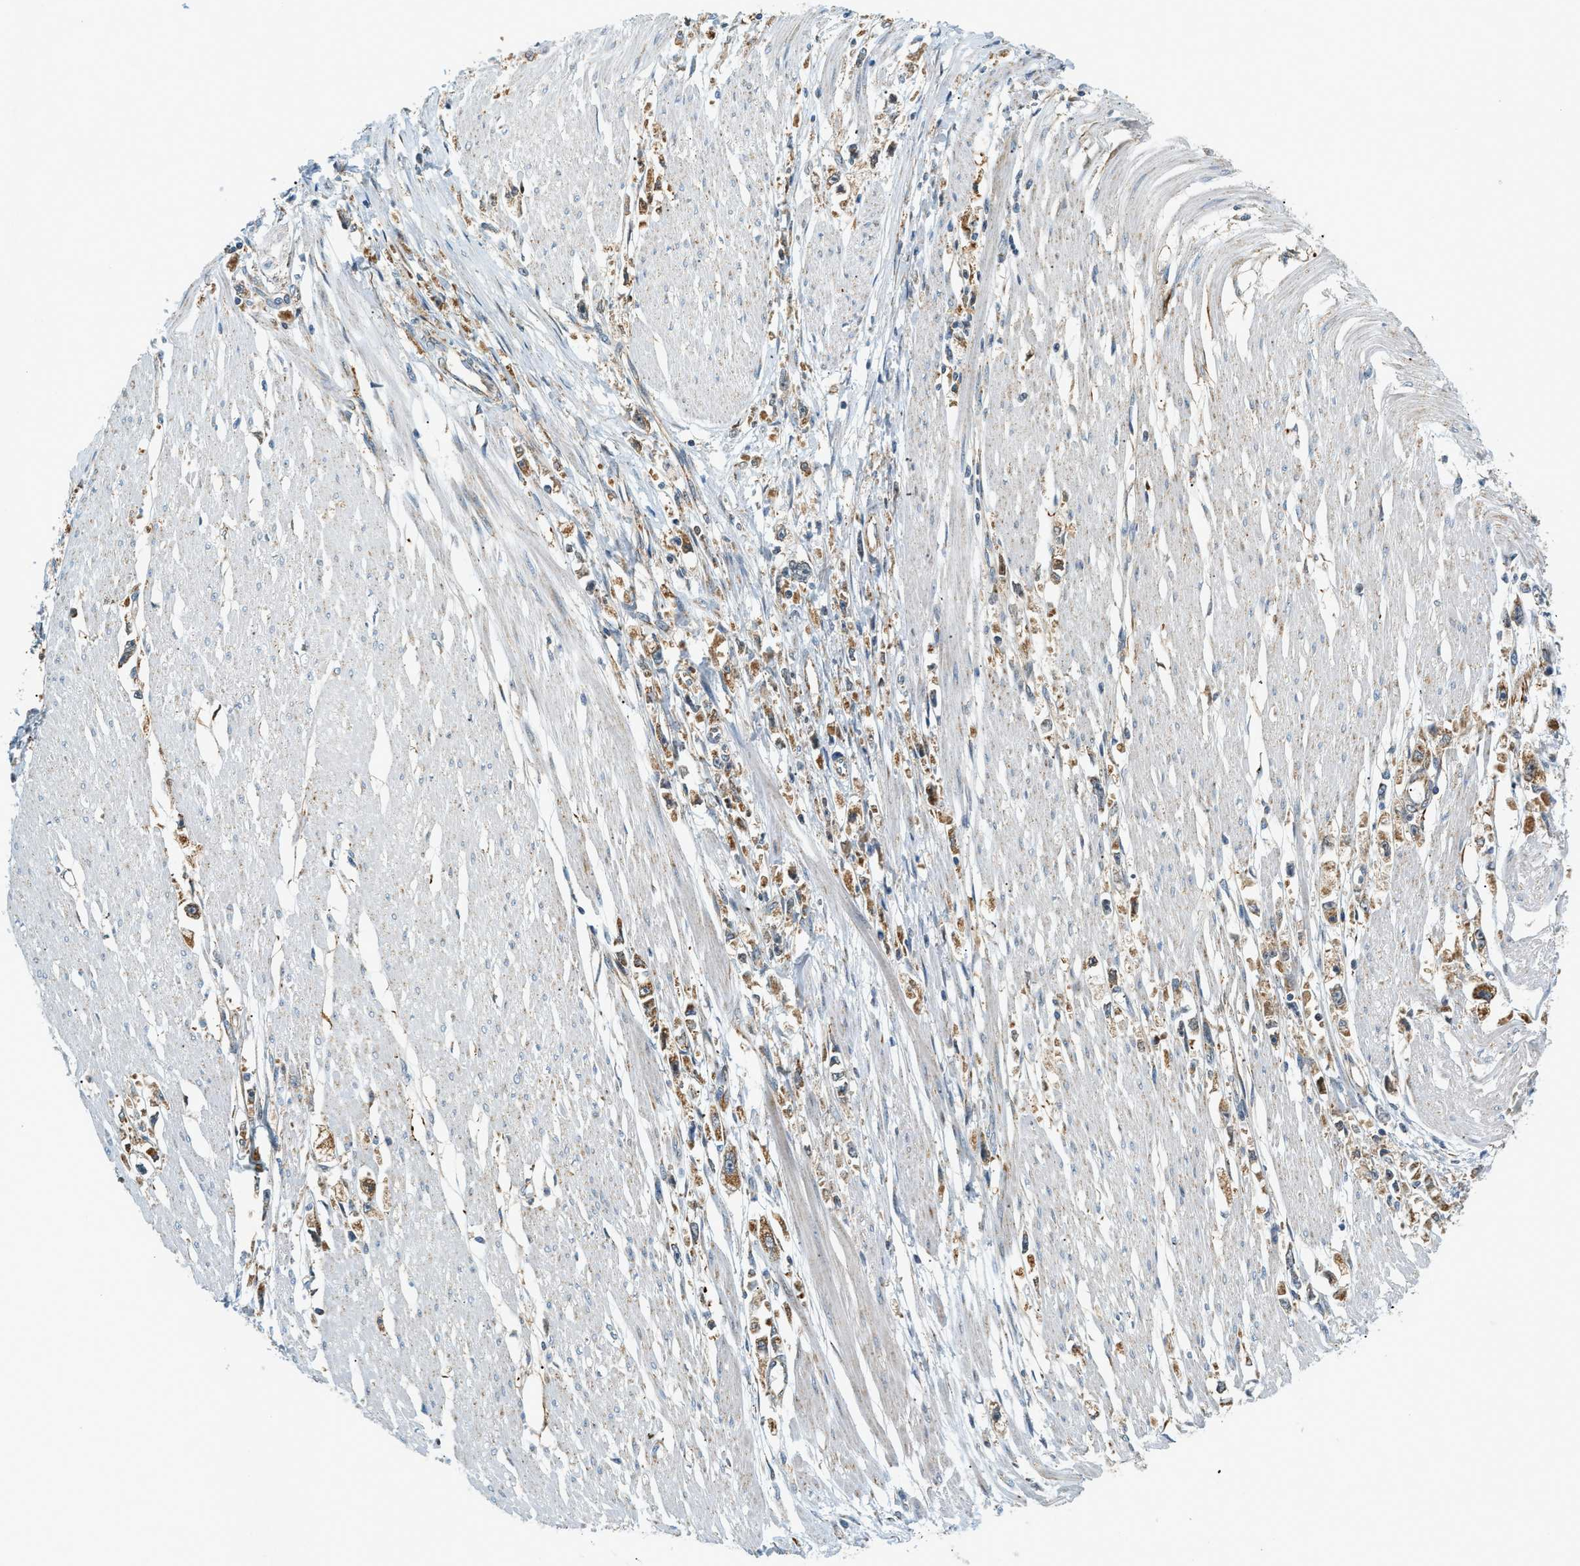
{"staining": {"intensity": "moderate", "quantity": ">75%", "location": "cytoplasmic/membranous"}, "tissue": "stomach cancer", "cell_type": "Tumor cells", "image_type": "cancer", "snomed": [{"axis": "morphology", "description": "Adenocarcinoma, NOS"}, {"axis": "topography", "description": "Stomach"}], "caption": "Moderate cytoplasmic/membranous protein positivity is identified in approximately >75% of tumor cells in adenocarcinoma (stomach). Immunohistochemistry stains the protein in brown and the nuclei are stained blue.", "gene": "PIGG", "patient": {"sex": "female", "age": 59}}